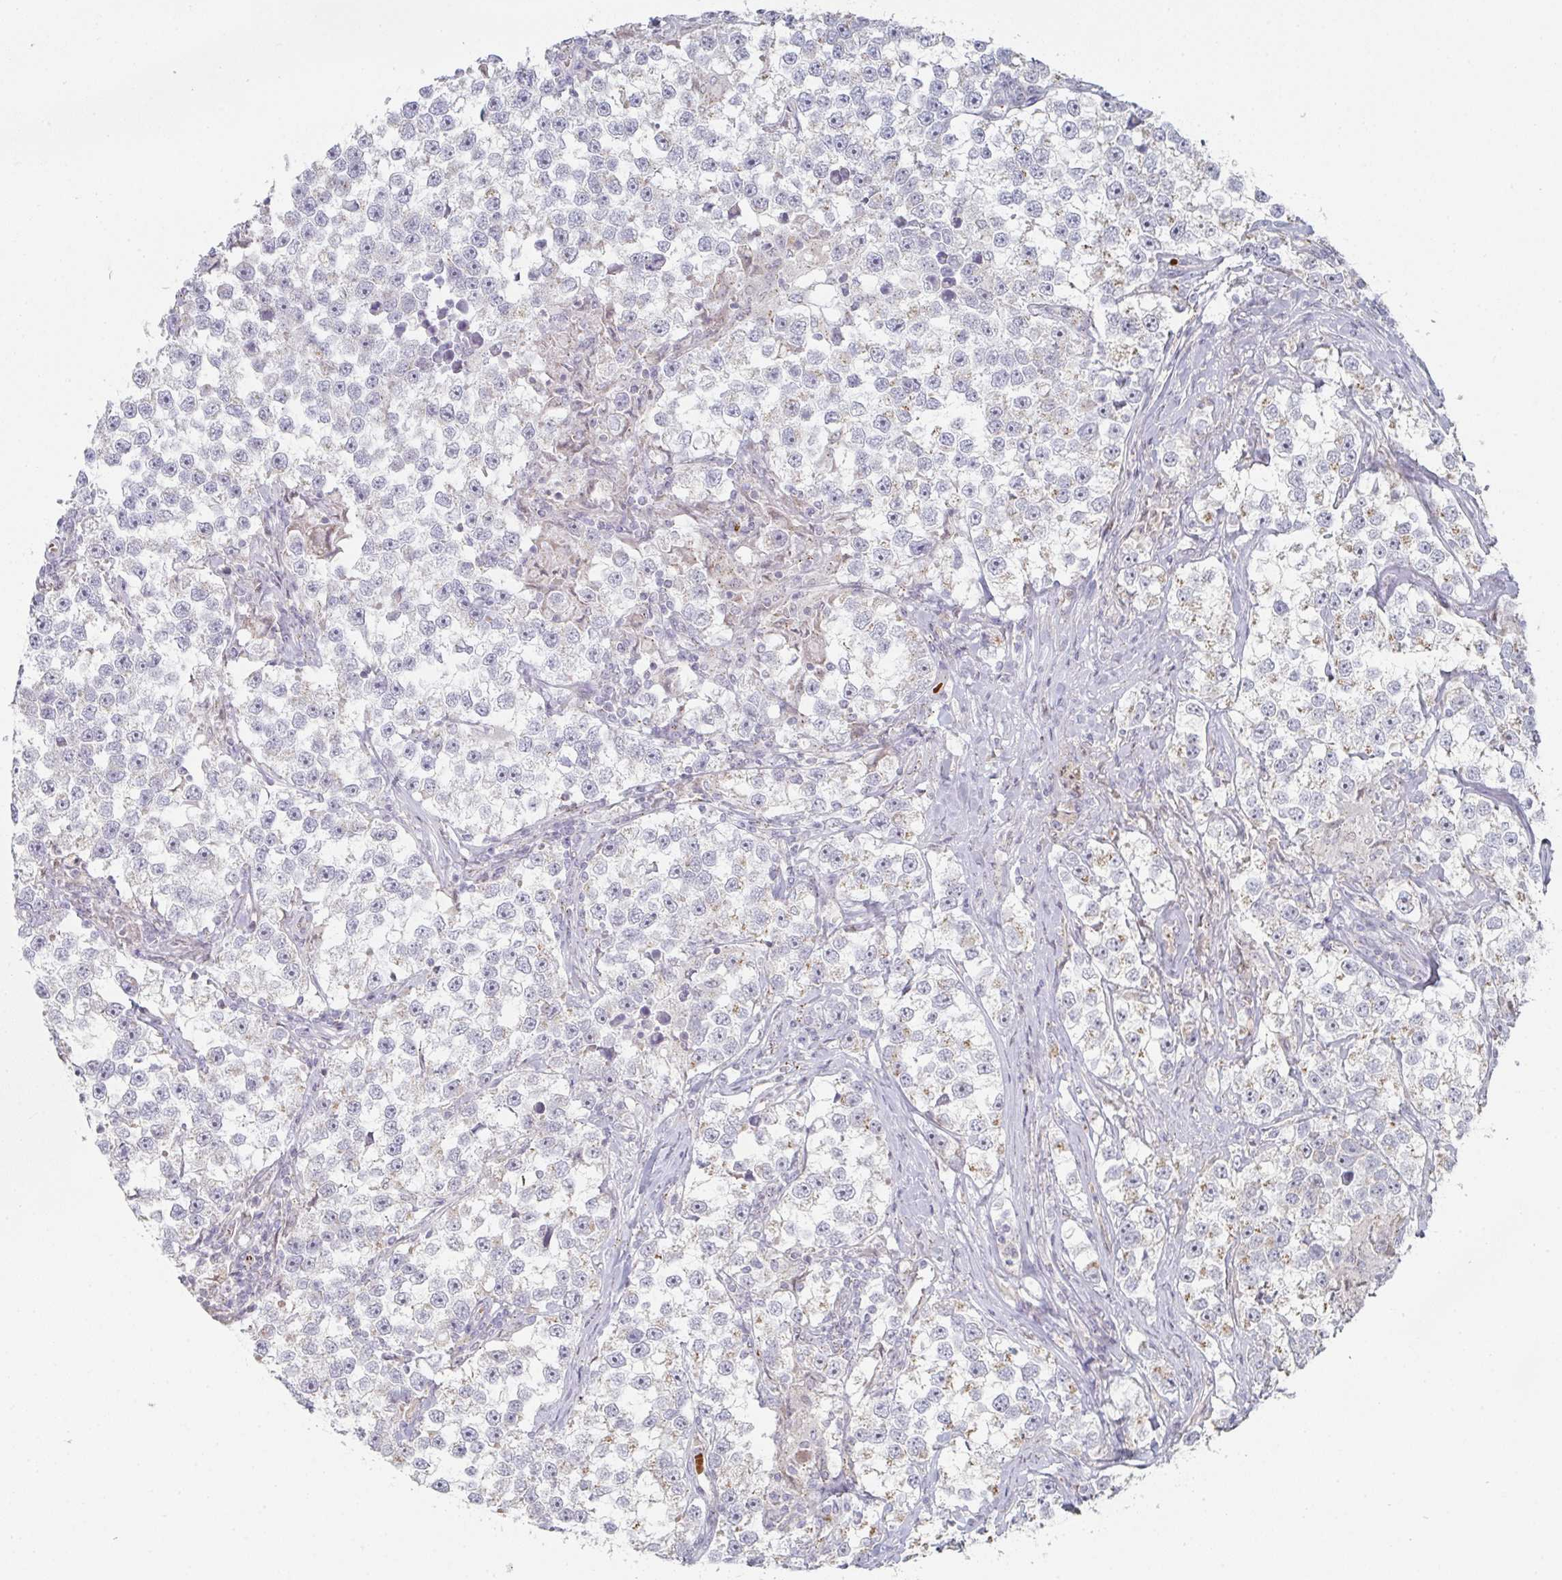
{"staining": {"intensity": "moderate", "quantity": "<25%", "location": "cytoplasmic/membranous"}, "tissue": "testis cancer", "cell_type": "Tumor cells", "image_type": "cancer", "snomed": [{"axis": "morphology", "description": "Seminoma, NOS"}, {"axis": "topography", "description": "Testis"}], "caption": "Seminoma (testis) stained with a protein marker exhibits moderate staining in tumor cells.", "gene": "ZNF526", "patient": {"sex": "male", "age": 46}}